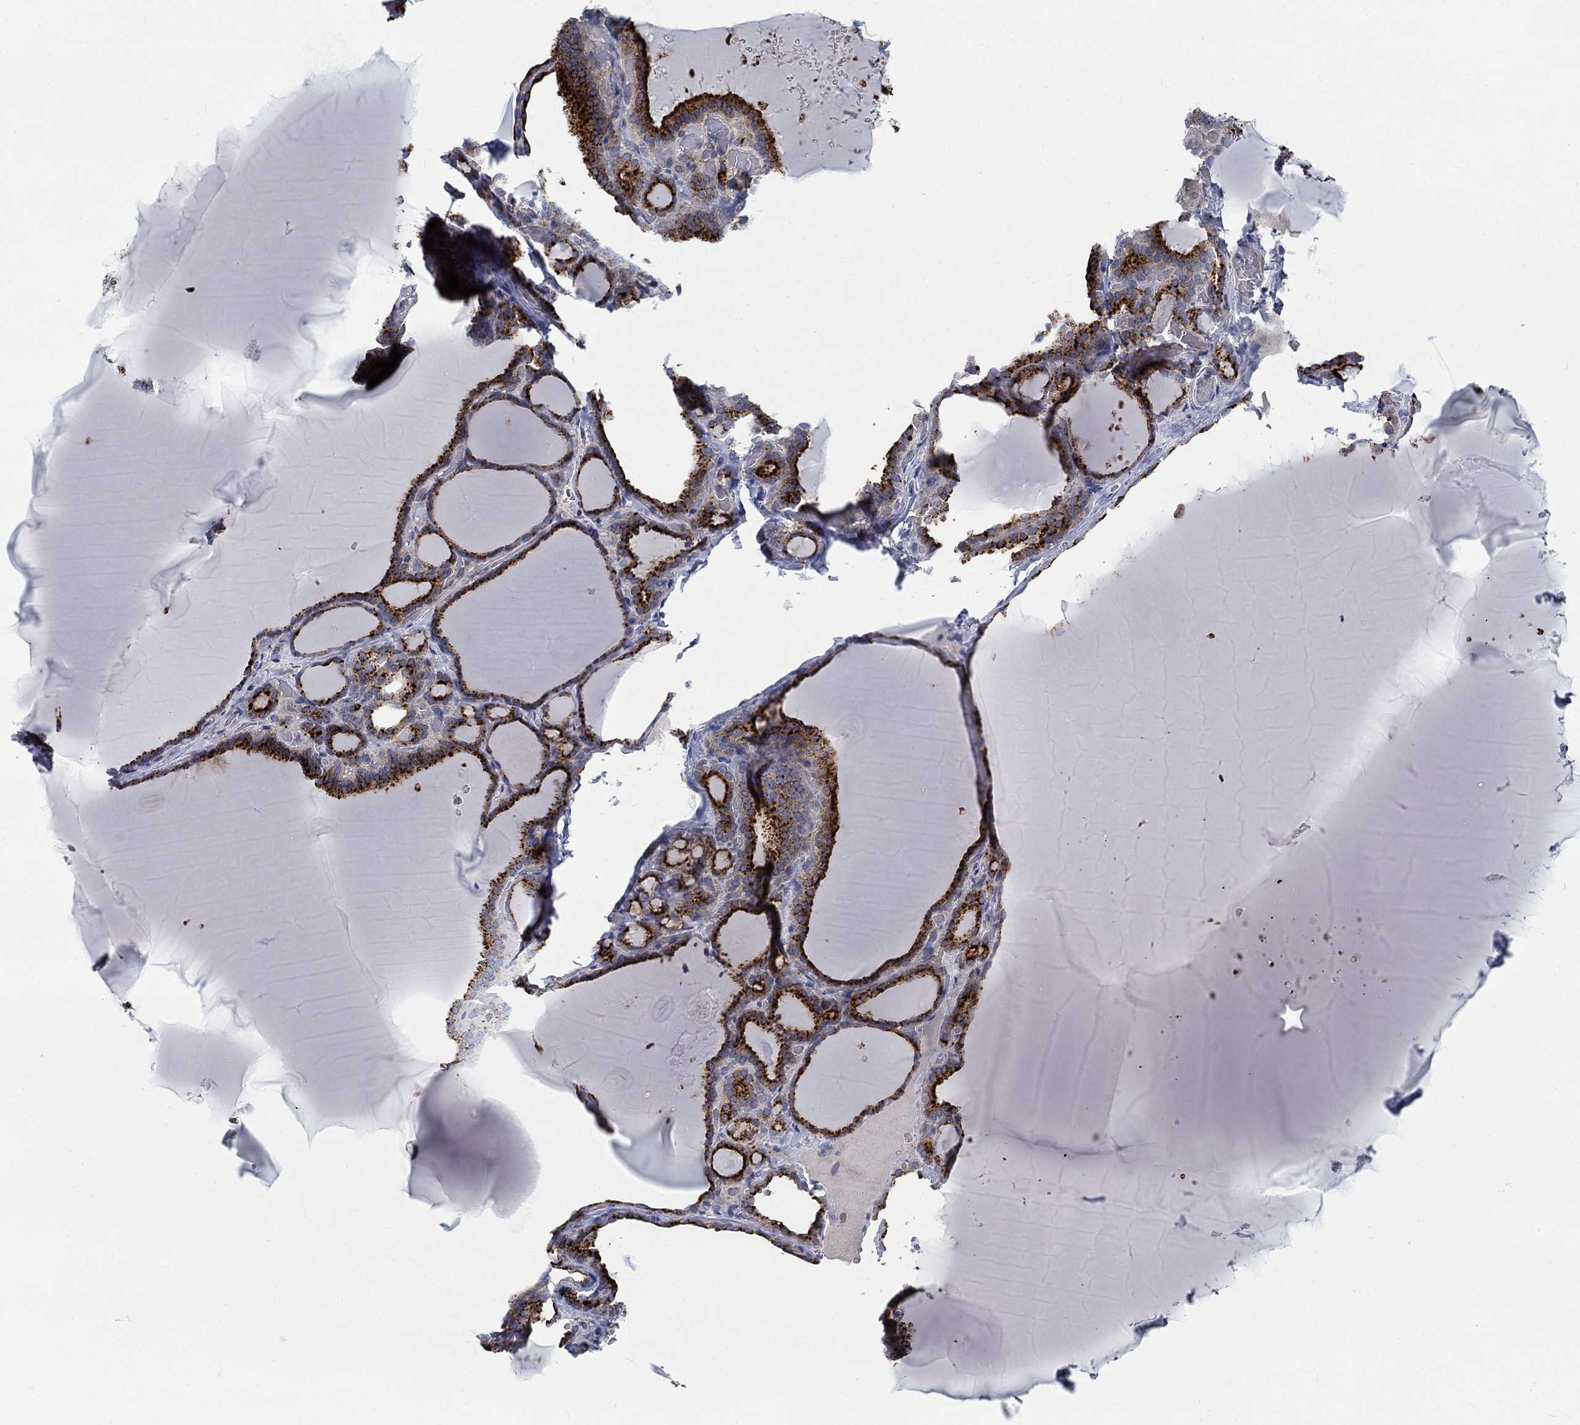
{"staining": {"intensity": "strong", "quantity": ">75%", "location": "cytoplasmic/membranous"}, "tissue": "thyroid gland", "cell_type": "Glandular cells", "image_type": "normal", "snomed": [{"axis": "morphology", "description": "Normal tissue, NOS"}, {"axis": "morphology", "description": "Hyperplasia, NOS"}, {"axis": "topography", "description": "Thyroid gland"}], "caption": "Protein staining by immunohistochemistry (IHC) shows strong cytoplasmic/membranous staining in about >75% of glandular cells in benign thyroid gland.", "gene": "MMP24", "patient": {"sex": "female", "age": 27}}